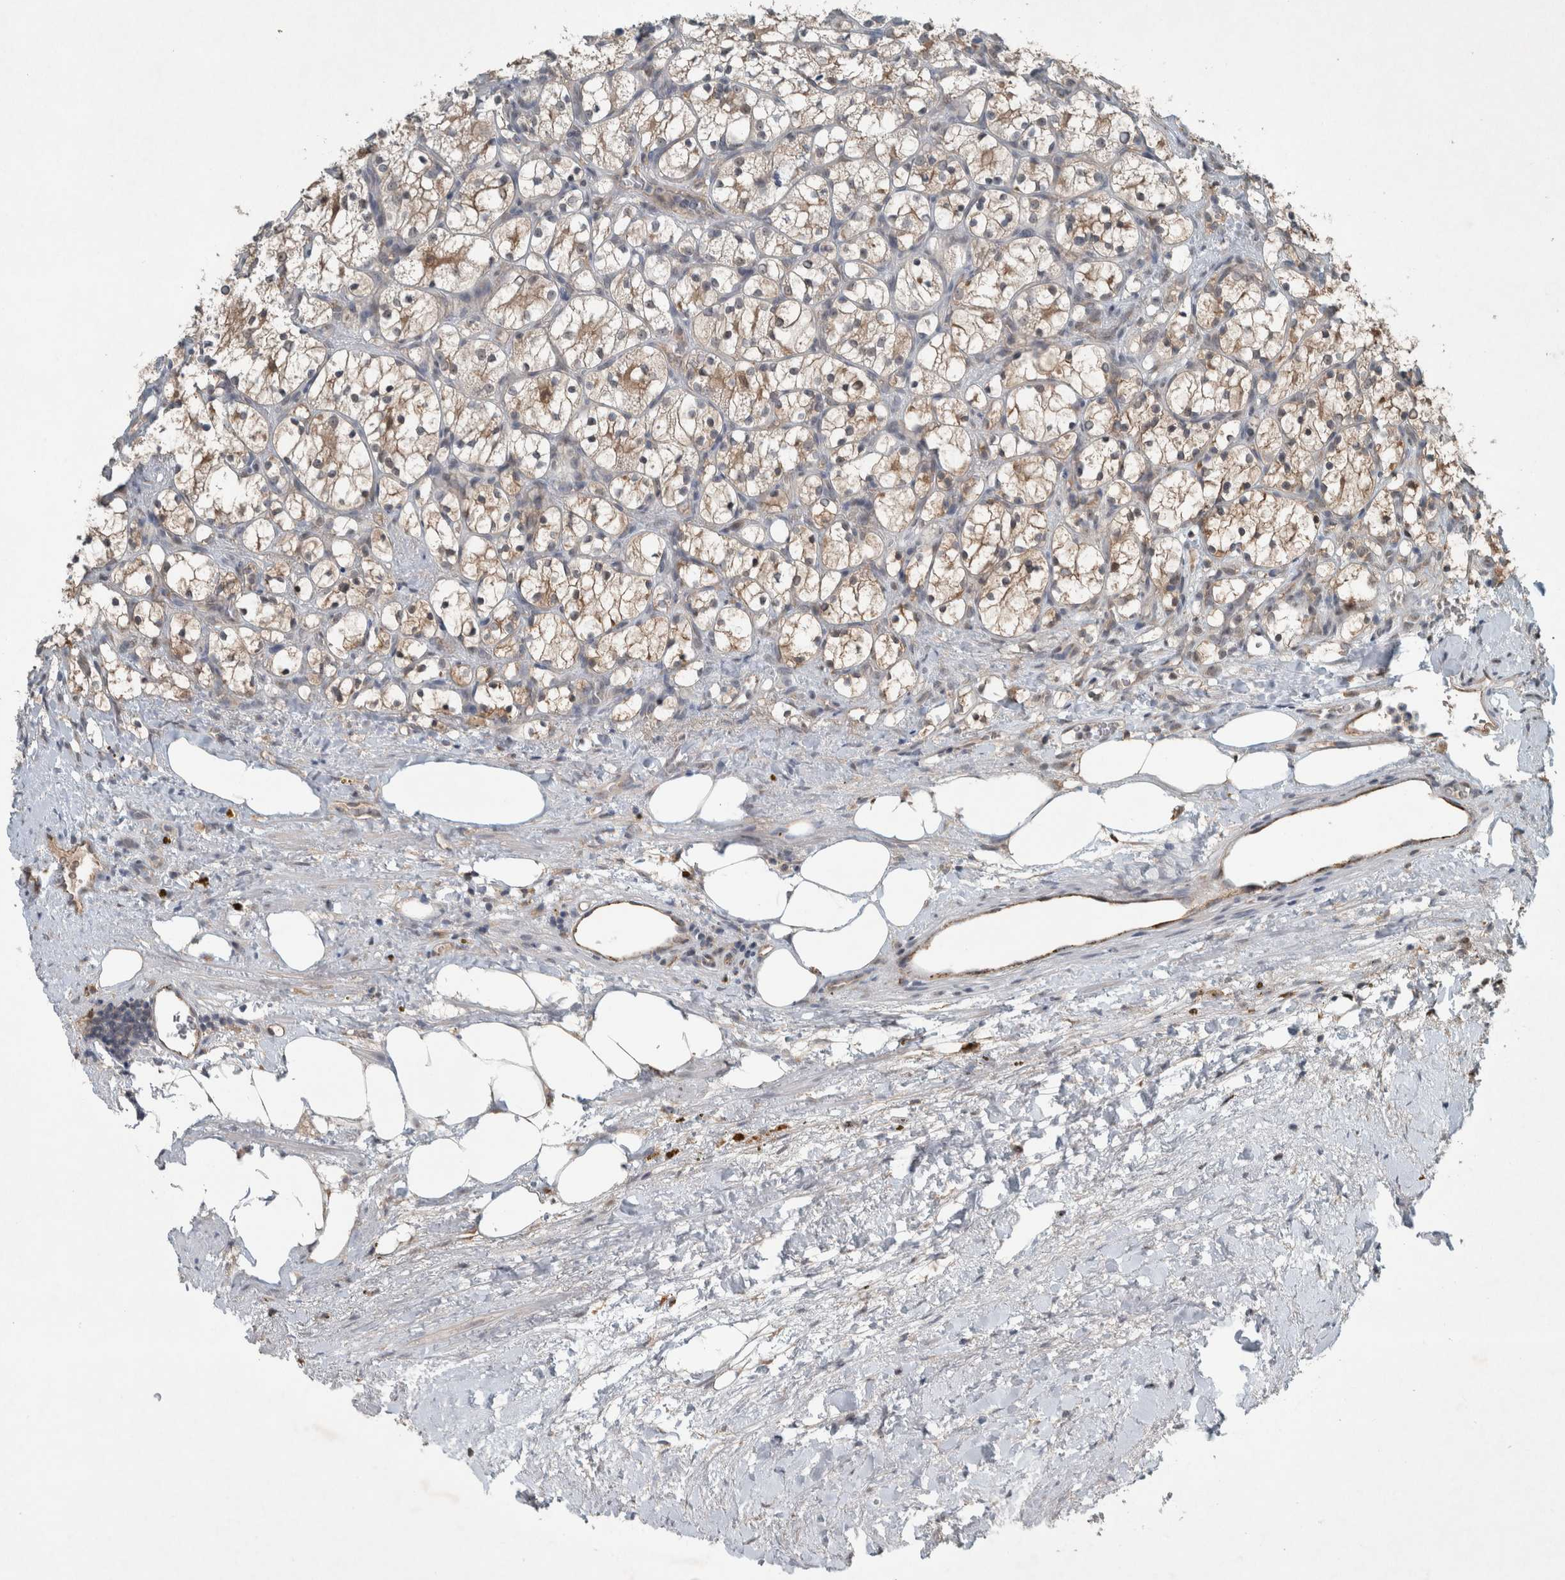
{"staining": {"intensity": "weak", "quantity": ">75%", "location": "cytoplasmic/membranous"}, "tissue": "renal cancer", "cell_type": "Tumor cells", "image_type": "cancer", "snomed": [{"axis": "morphology", "description": "Adenocarcinoma, NOS"}, {"axis": "topography", "description": "Kidney"}], "caption": "Immunohistochemical staining of renal cancer (adenocarcinoma) exhibits weak cytoplasmic/membranous protein staining in approximately >75% of tumor cells. (IHC, brightfield microscopy, high magnification).", "gene": "RALGDS", "patient": {"sex": "female", "age": 69}}